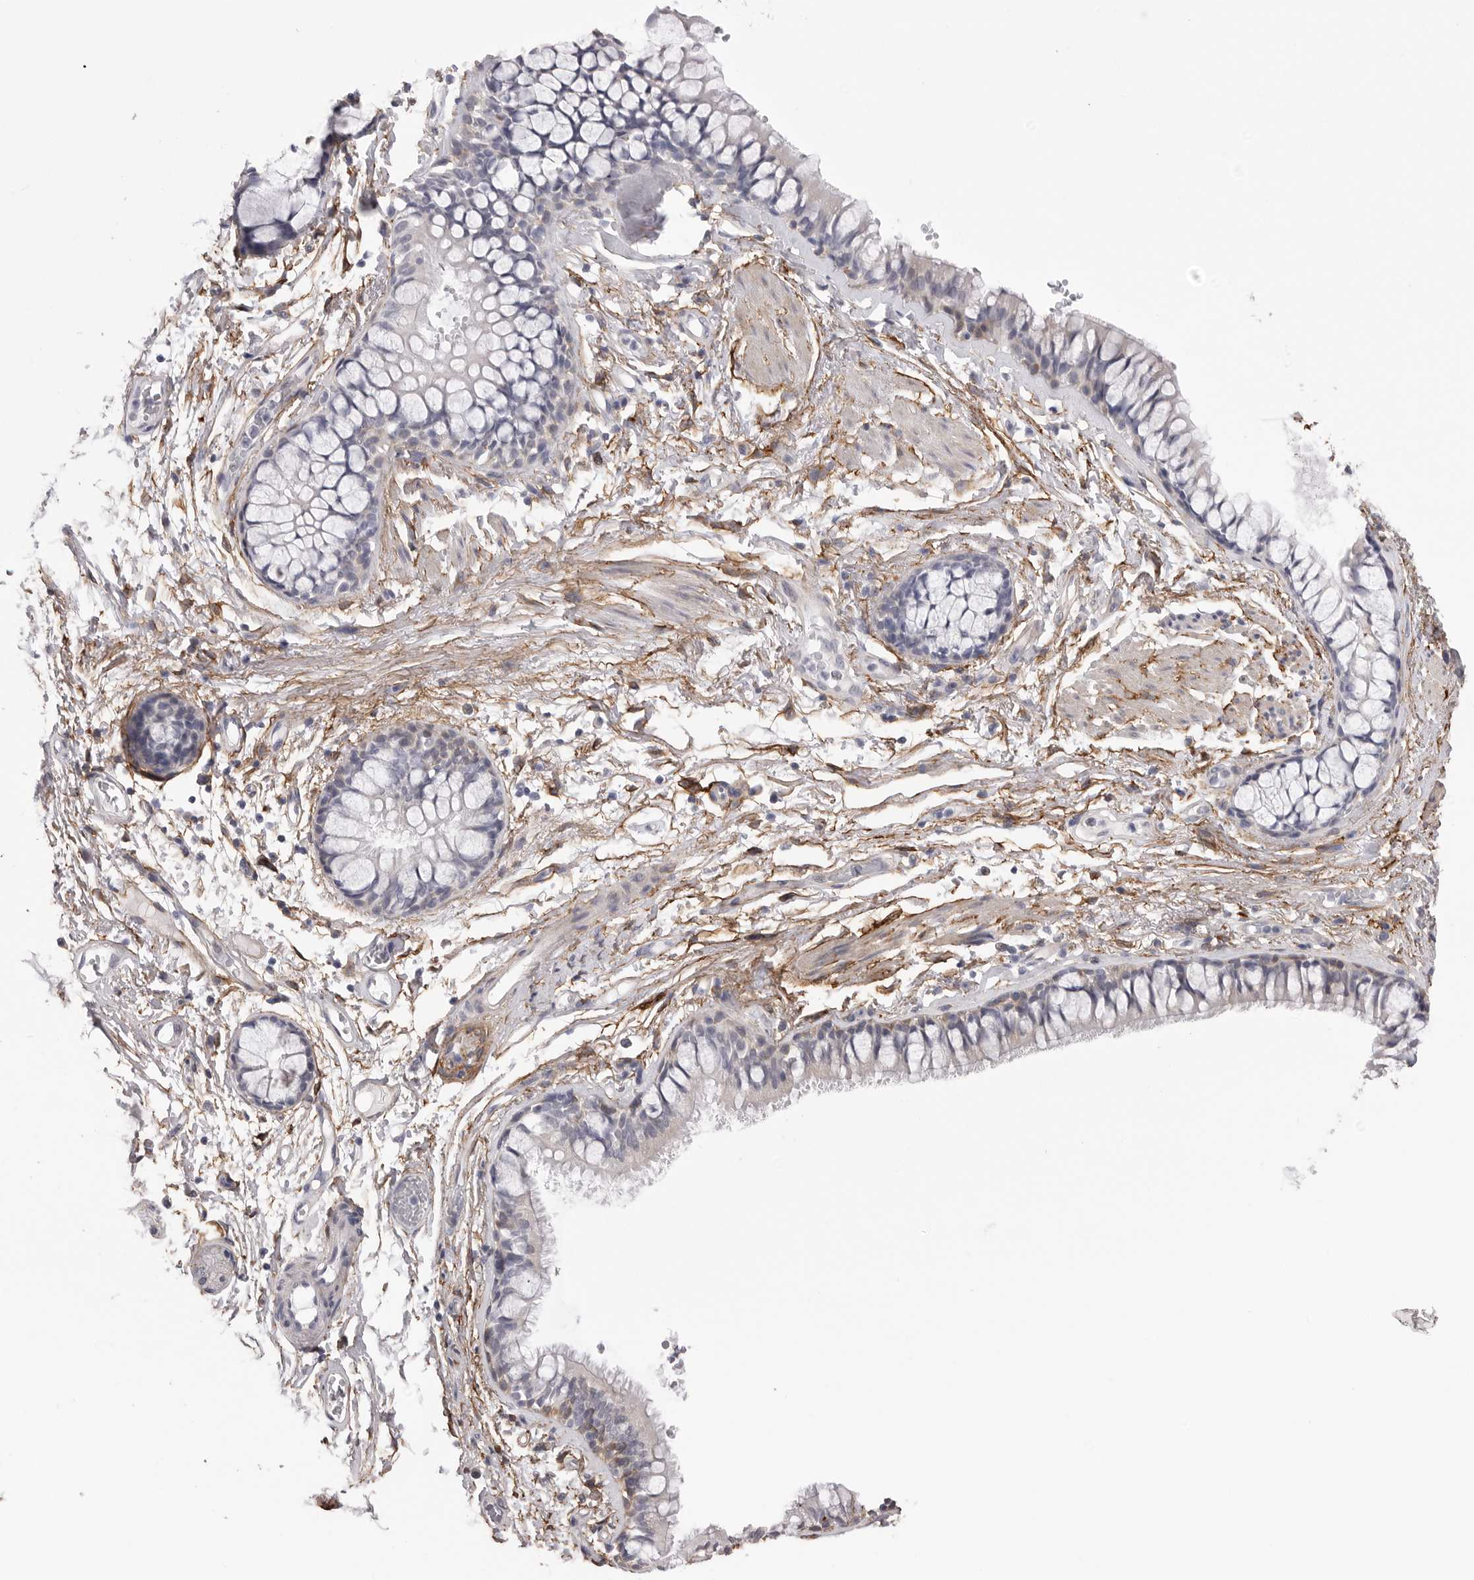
{"staining": {"intensity": "weak", "quantity": "25%-75%", "location": "cytoplasmic/membranous"}, "tissue": "adipose tissue", "cell_type": "Adipocytes", "image_type": "normal", "snomed": [{"axis": "morphology", "description": "Normal tissue, NOS"}, {"axis": "topography", "description": "Cartilage tissue"}, {"axis": "topography", "description": "Bronchus"}], "caption": "IHC histopathology image of normal adipose tissue: adipose tissue stained using IHC demonstrates low levels of weak protein expression localized specifically in the cytoplasmic/membranous of adipocytes, appearing as a cytoplasmic/membranous brown color.", "gene": "AKAP12", "patient": {"sex": "female", "age": 73}}